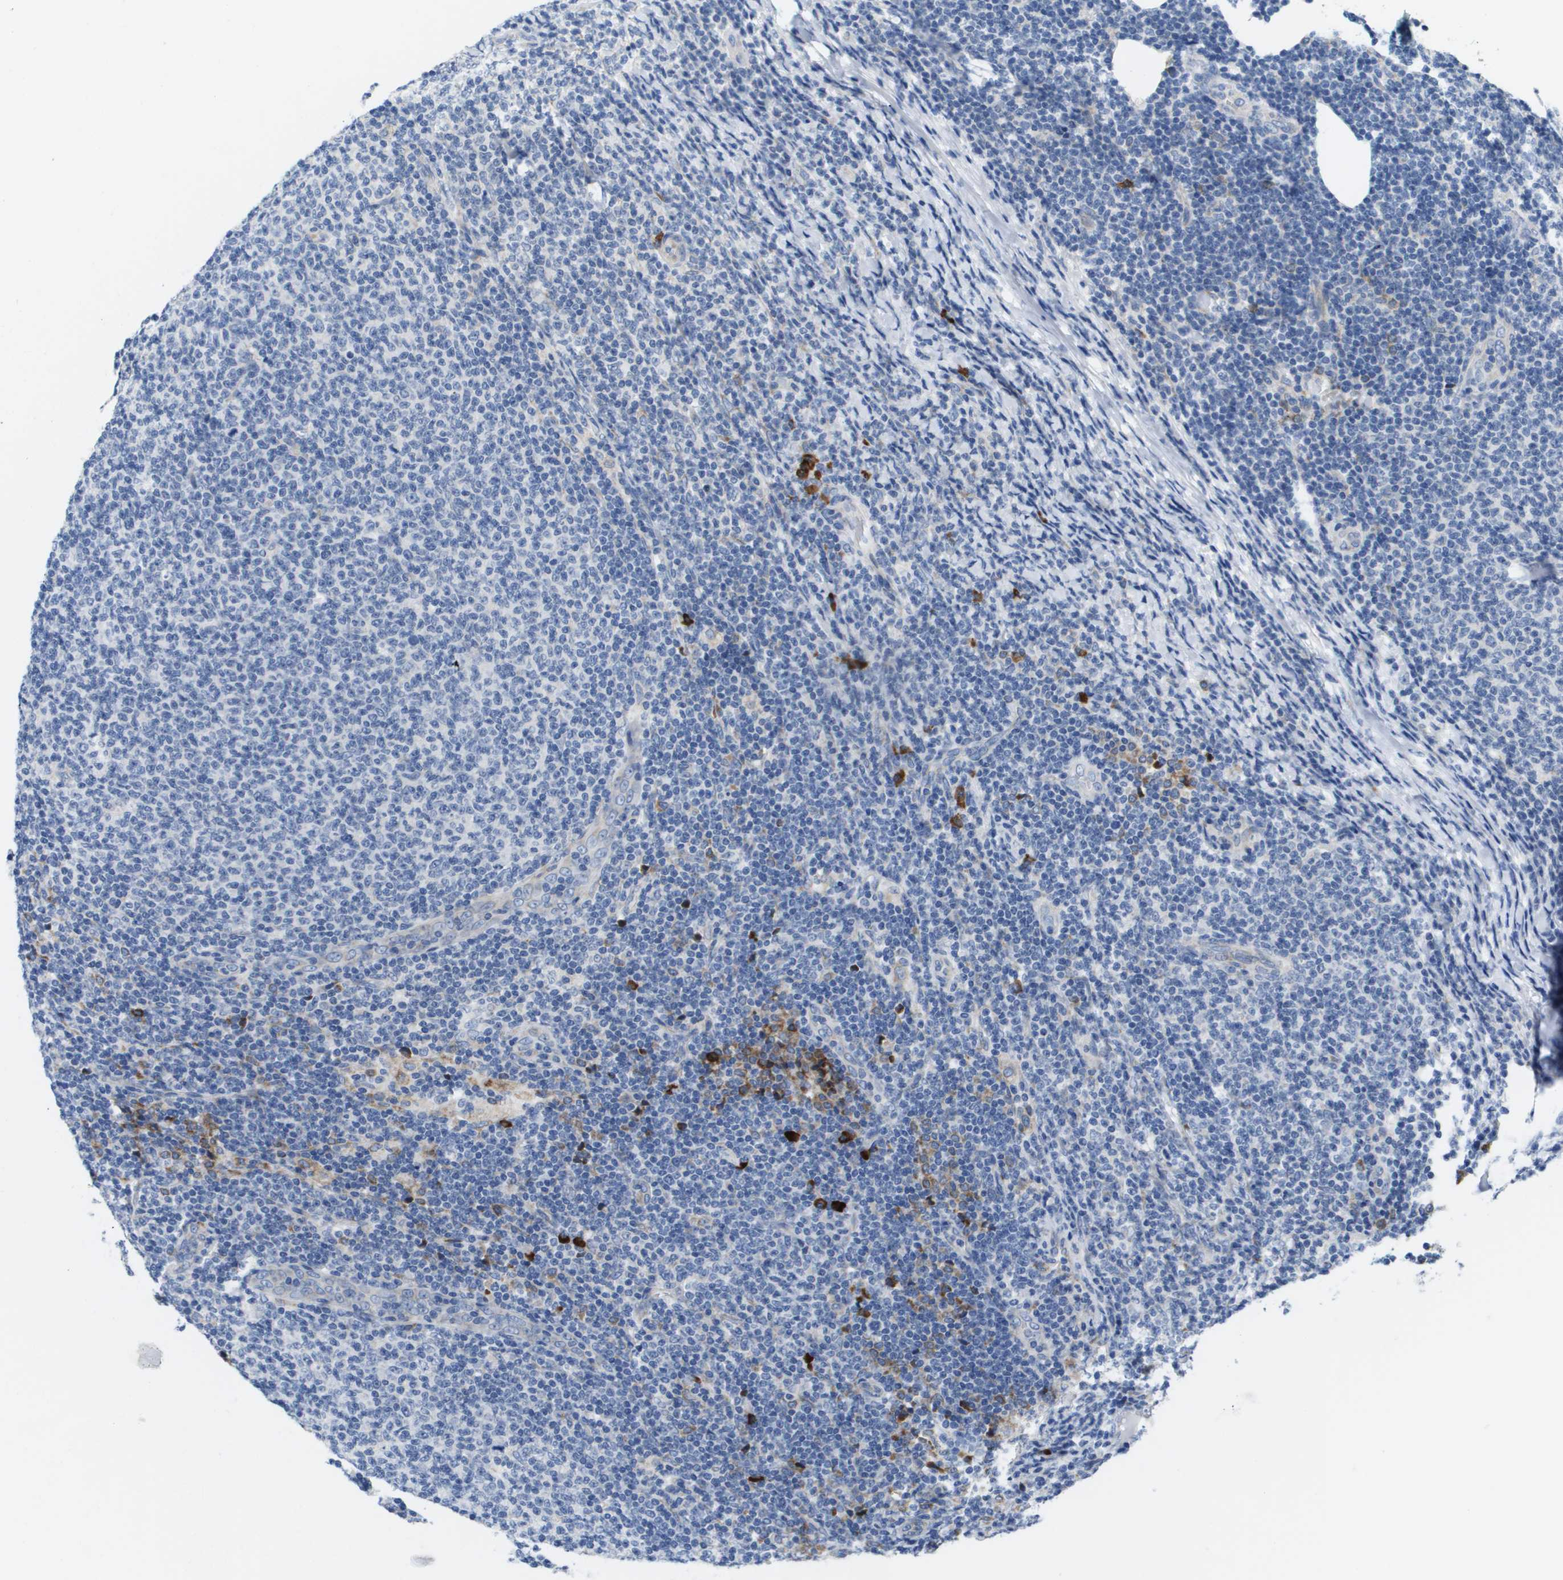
{"staining": {"intensity": "negative", "quantity": "none", "location": "none"}, "tissue": "lymphoma", "cell_type": "Tumor cells", "image_type": "cancer", "snomed": [{"axis": "morphology", "description": "Malignant lymphoma, non-Hodgkin's type, Low grade"}, {"axis": "topography", "description": "Lymph node"}], "caption": "Immunohistochemical staining of human lymphoma demonstrates no significant positivity in tumor cells. (DAB immunohistochemistry visualized using brightfield microscopy, high magnification).", "gene": "CD3G", "patient": {"sex": "male", "age": 66}}